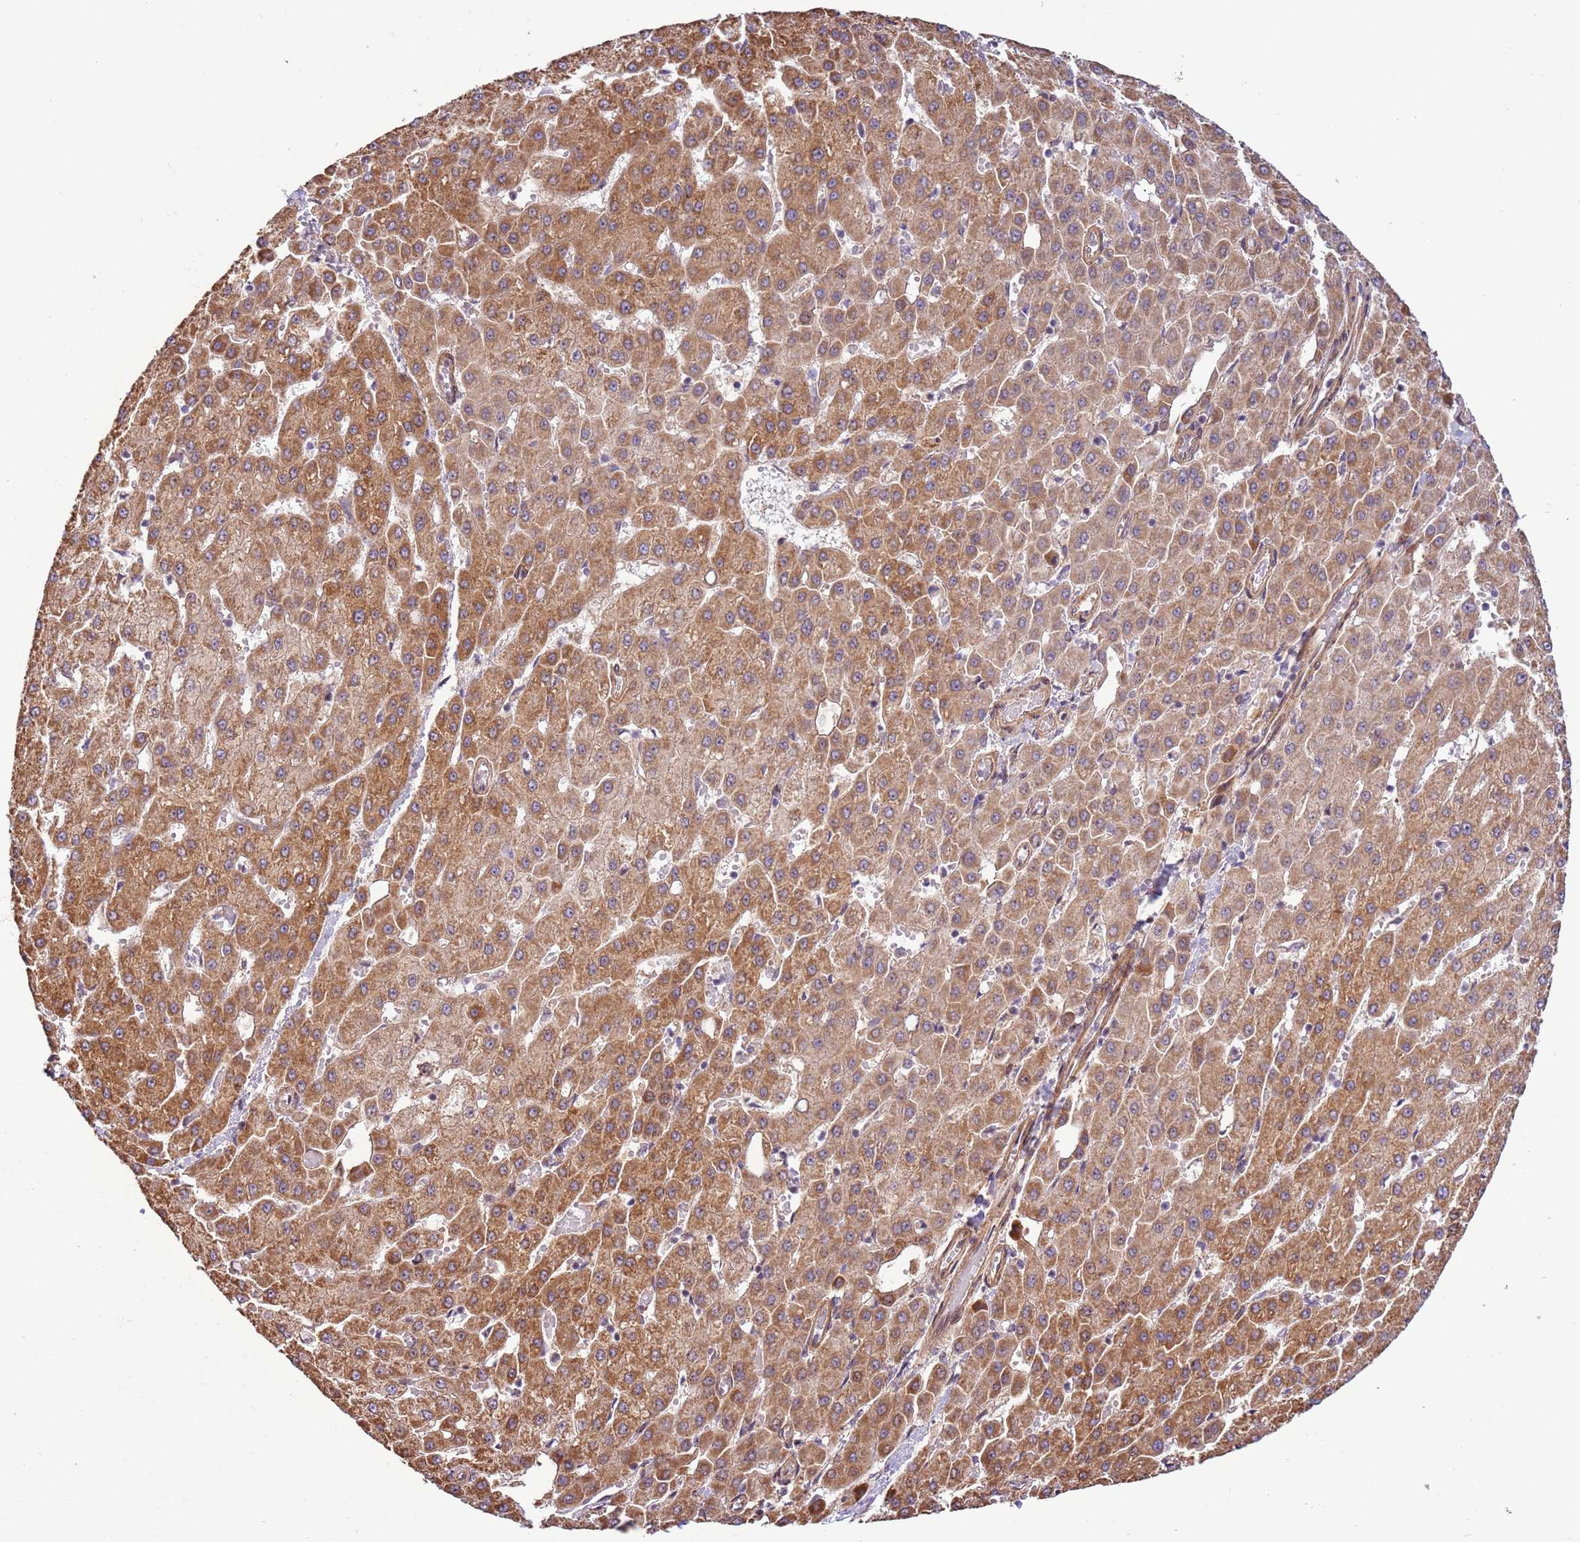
{"staining": {"intensity": "moderate", "quantity": ">75%", "location": "cytoplasmic/membranous"}, "tissue": "liver cancer", "cell_type": "Tumor cells", "image_type": "cancer", "snomed": [{"axis": "morphology", "description": "Carcinoma, Hepatocellular, NOS"}, {"axis": "topography", "description": "Liver"}], "caption": "A brown stain labels moderate cytoplasmic/membranous positivity of a protein in hepatocellular carcinoma (liver) tumor cells.", "gene": "SCARA3", "patient": {"sex": "male", "age": 47}}